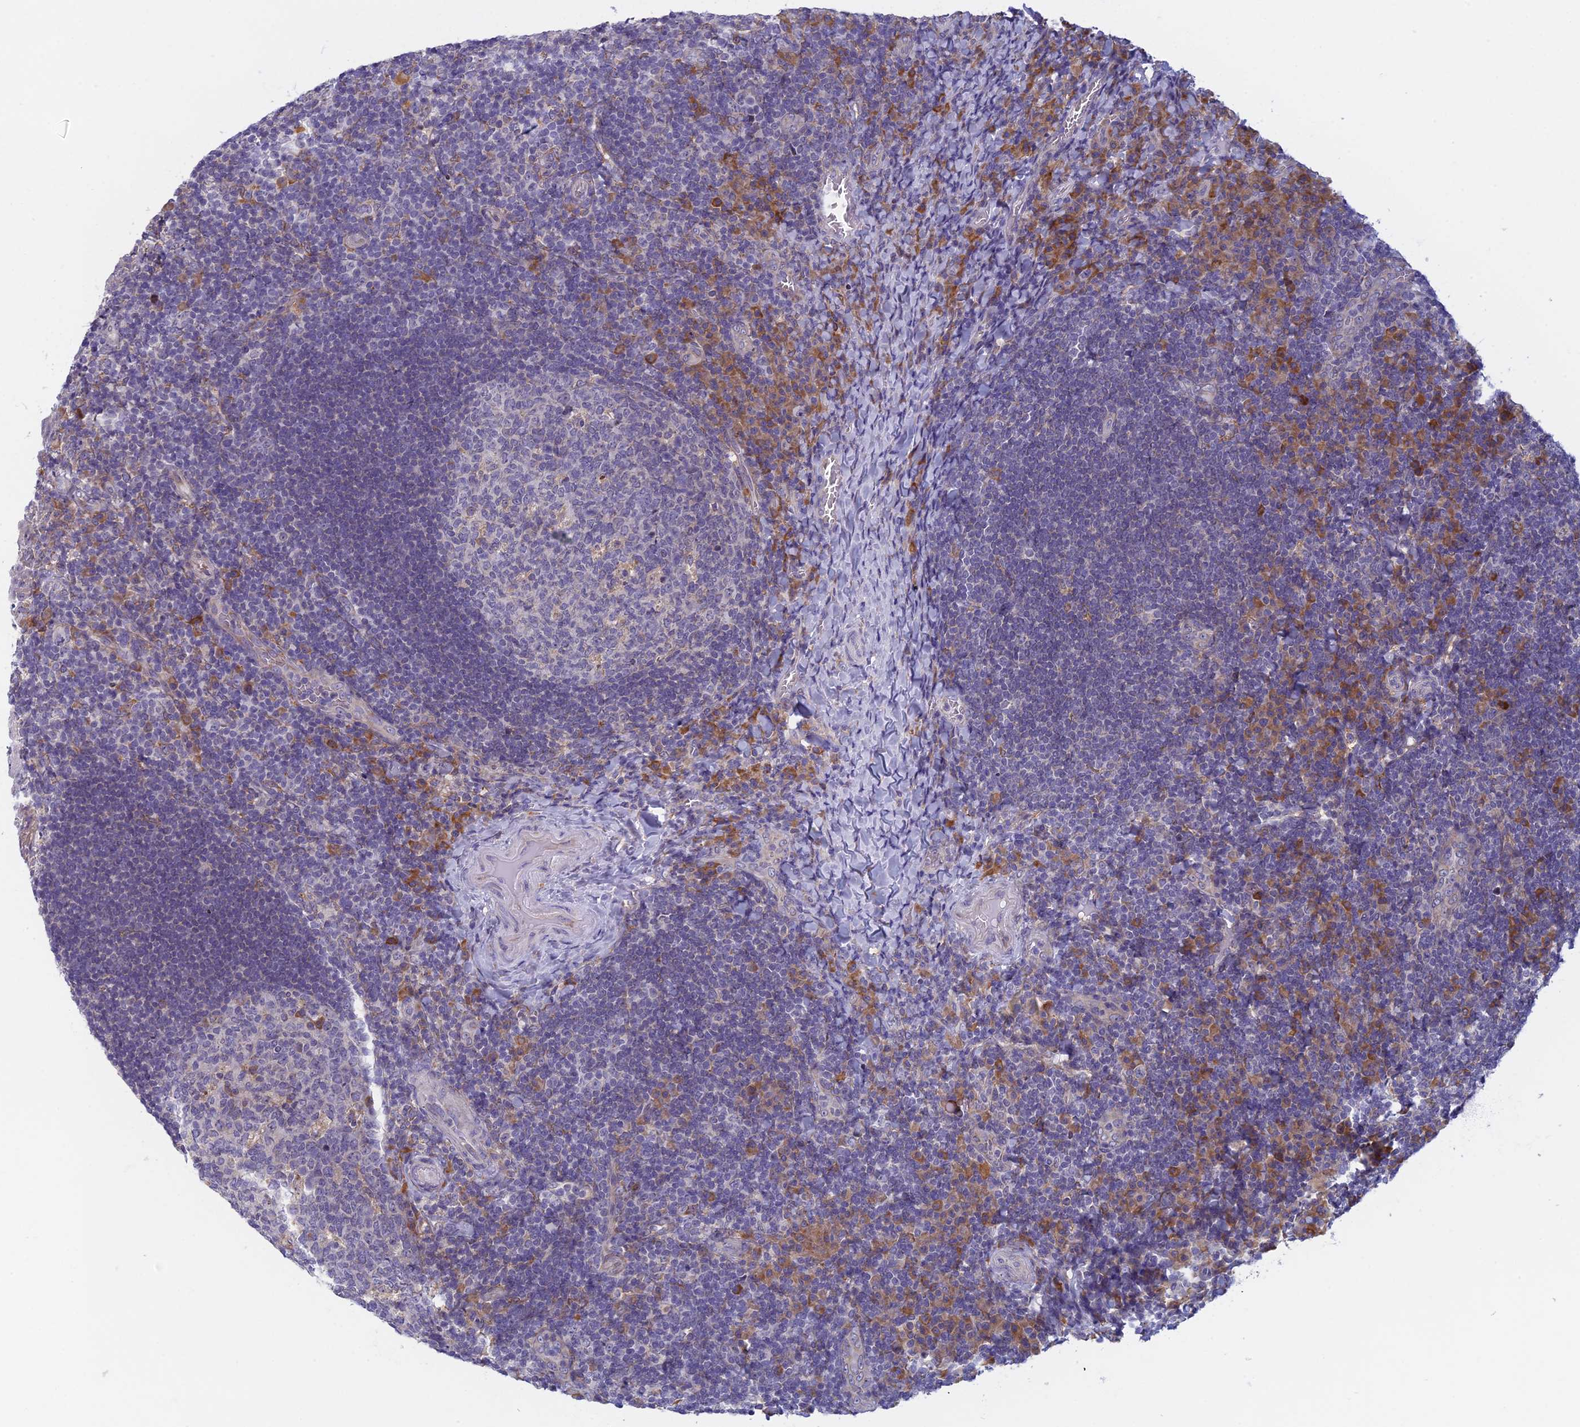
{"staining": {"intensity": "negative", "quantity": "none", "location": "none"}, "tissue": "tonsil", "cell_type": "Germinal center cells", "image_type": "normal", "snomed": [{"axis": "morphology", "description": "Normal tissue, NOS"}, {"axis": "topography", "description": "Tonsil"}], "caption": "Germinal center cells are negative for brown protein staining in unremarkable tonsil. (DAB (3,3'-diaminobenzidine) immunohistochemistry with hematoxylin counter stain).", "gene": "DDX51", "patient": {"sex": "male", "age": 17}}